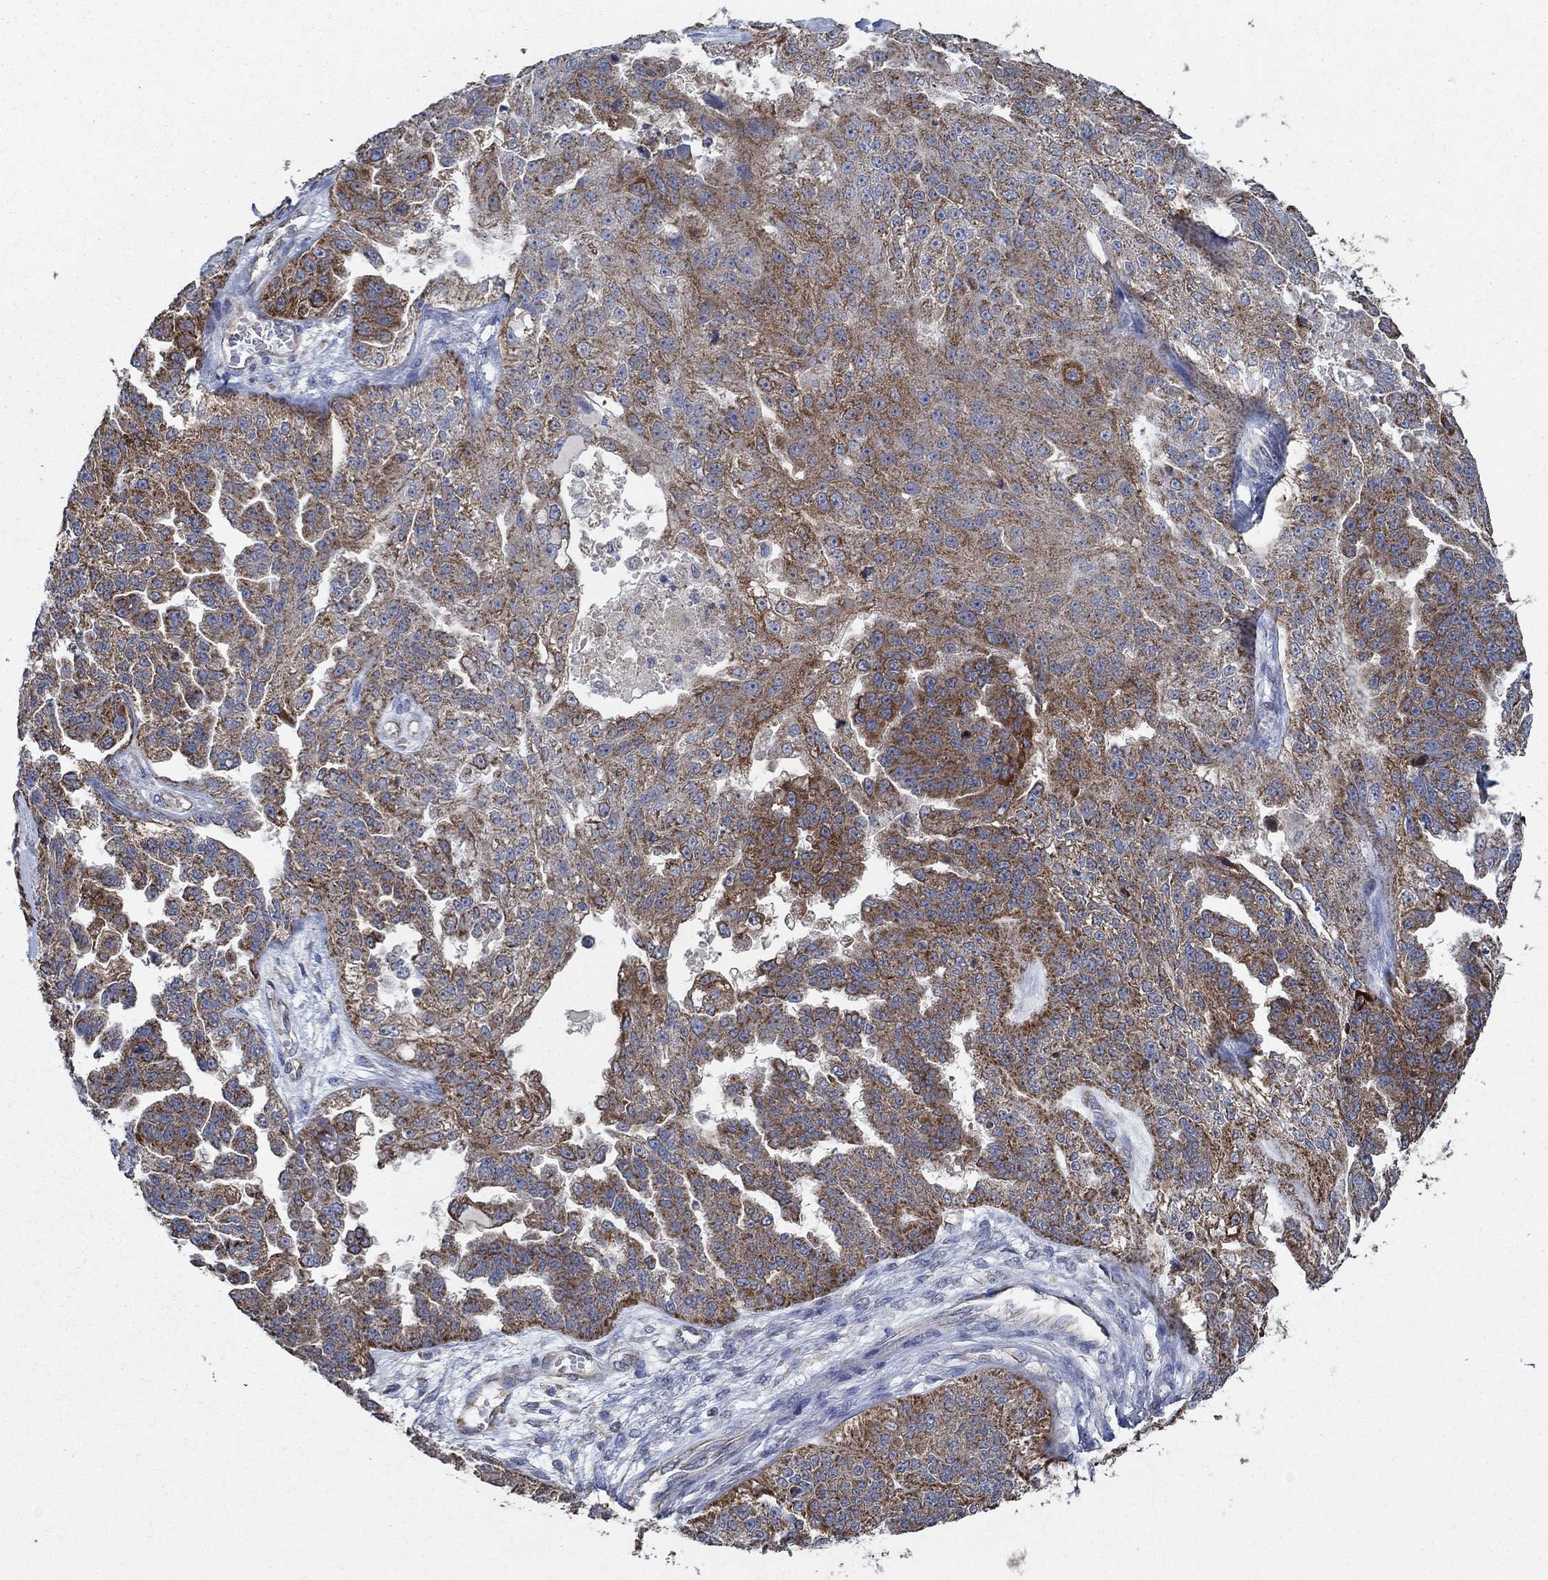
{"staining": {"intensity": "moderate", "quantity": "25%-75%", "location": "cytoplasmic/membranous"}, "tissue": "ovarian cancer", "cell_type": "Tumor cells", "image_type": "cancer", "snomed": [{"axis": "morphology", "description": "Cystadenocarcinoma, serous, NOS"}, {"axis": "topography", "description": "Ovary"}], "caption": "A brown stain highlights moderate cytoplasmic/membranous positivity of a protein in ovarian cancer (serous cystadenocarcinoma) tumor cells. (IHC, brightfield microscopy, high magnification).", "gene": "HID1", "patient": {"sex": "female", "age": 58}}